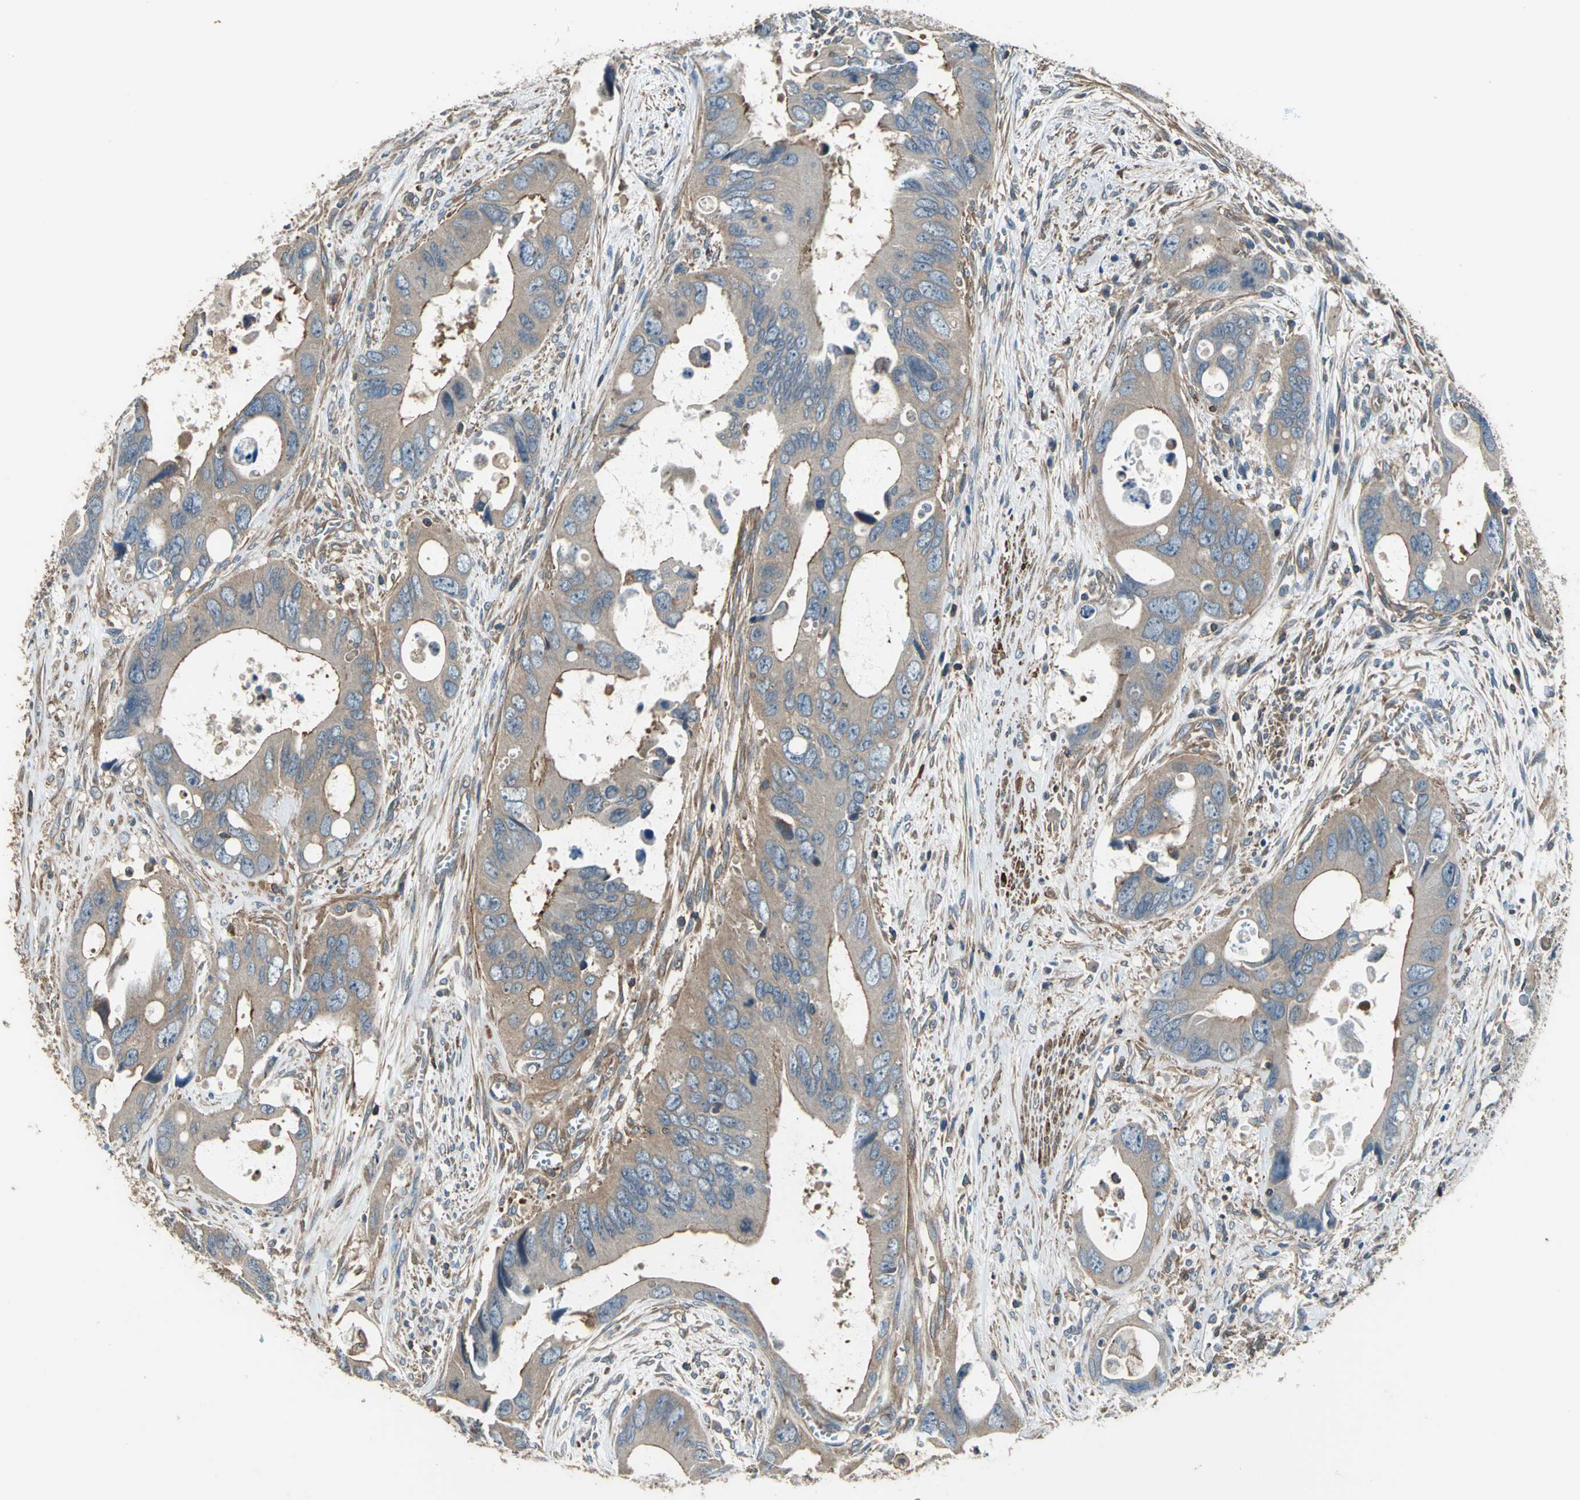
{"staining": {"intensity": "moderate", "quantity": ">75%", "location": "cytoplasmic/membranous"}, "tissue": "colorectal cancer", "cell_type": "Tumor cells", "image_type": "cancer", "snomed": [{"axis": "morphology", "description": "Adenocarcinoma, NOS"}, {"axis": "topography", "description": "Rectum"}], "caption": "Adenocarcinoma (colorectal) tissue reveals moderate cytoplasmic/membranous positivity in about >75% of tumor cells, visualized by immunohistochemistry.", "gene": "PARVA", "patient": {"sex": "male", "age": 70}}